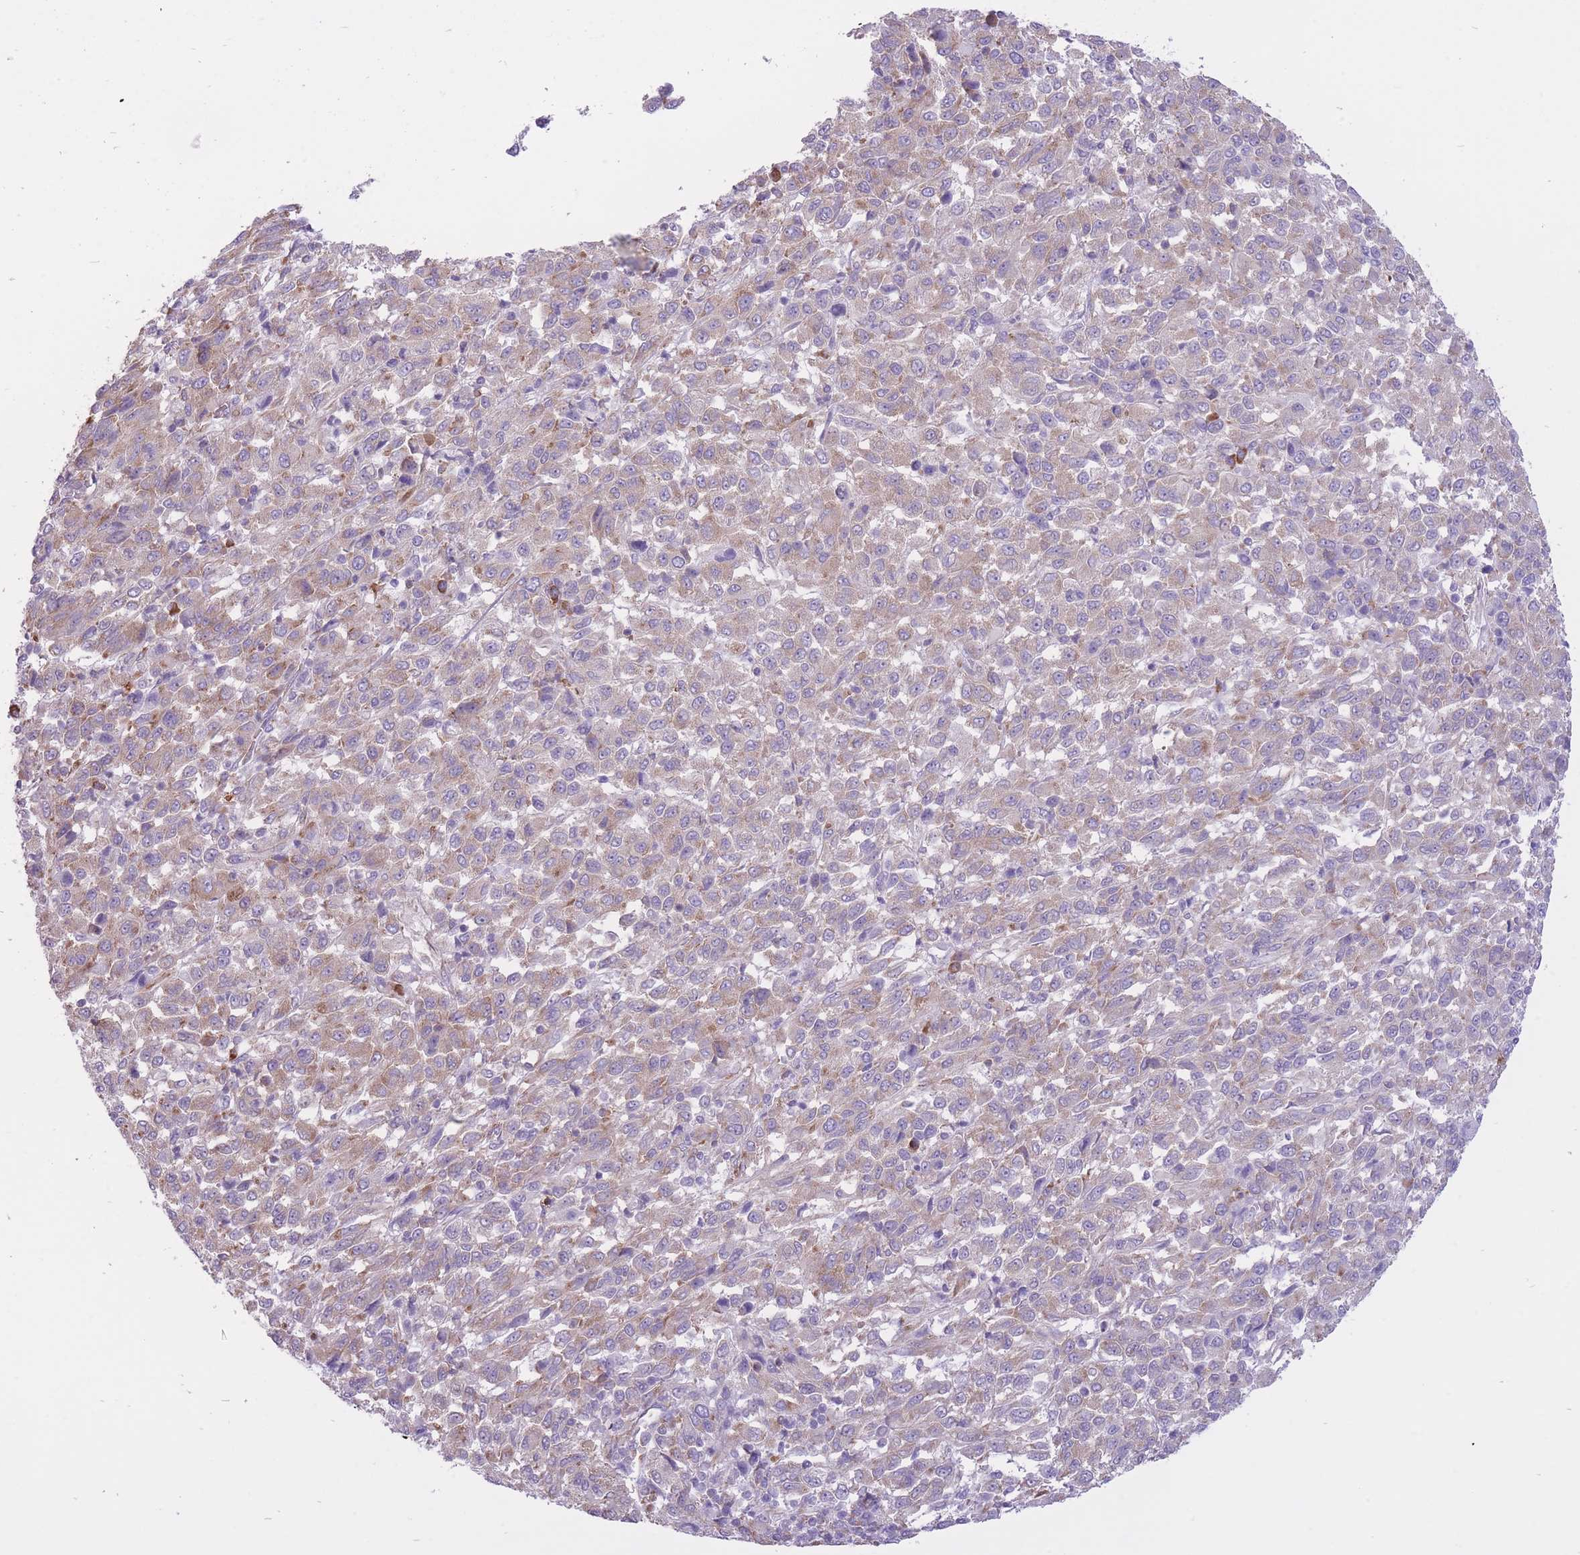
{"staining": {"intensity": "weak", "quantity": "25%-75%", "location": "cytoplasmic/membranous"}, "tissue": "melanoma", "cell_type": "Tumor cells", "image_type": "cancer", "snomed": [{"axis": "morphology", "description": "Malignant melanoma, Metastatic site"}, {"axis": "topography", "description": "Lung"}], "caption": "Immunohistochemical staining of malignant melanoma (metastatic site) exhibits weak cytoplasmic/membranous protein expression in about 25%-75% of tumor cells. The staining was performed using DAB to visualize the protein expression in brown, while the nuclei were stained in blue with hematoxylin (Magnification: 20x).", "gene": "ZNF501", "patient": {"sex": "male", "age": 64}}